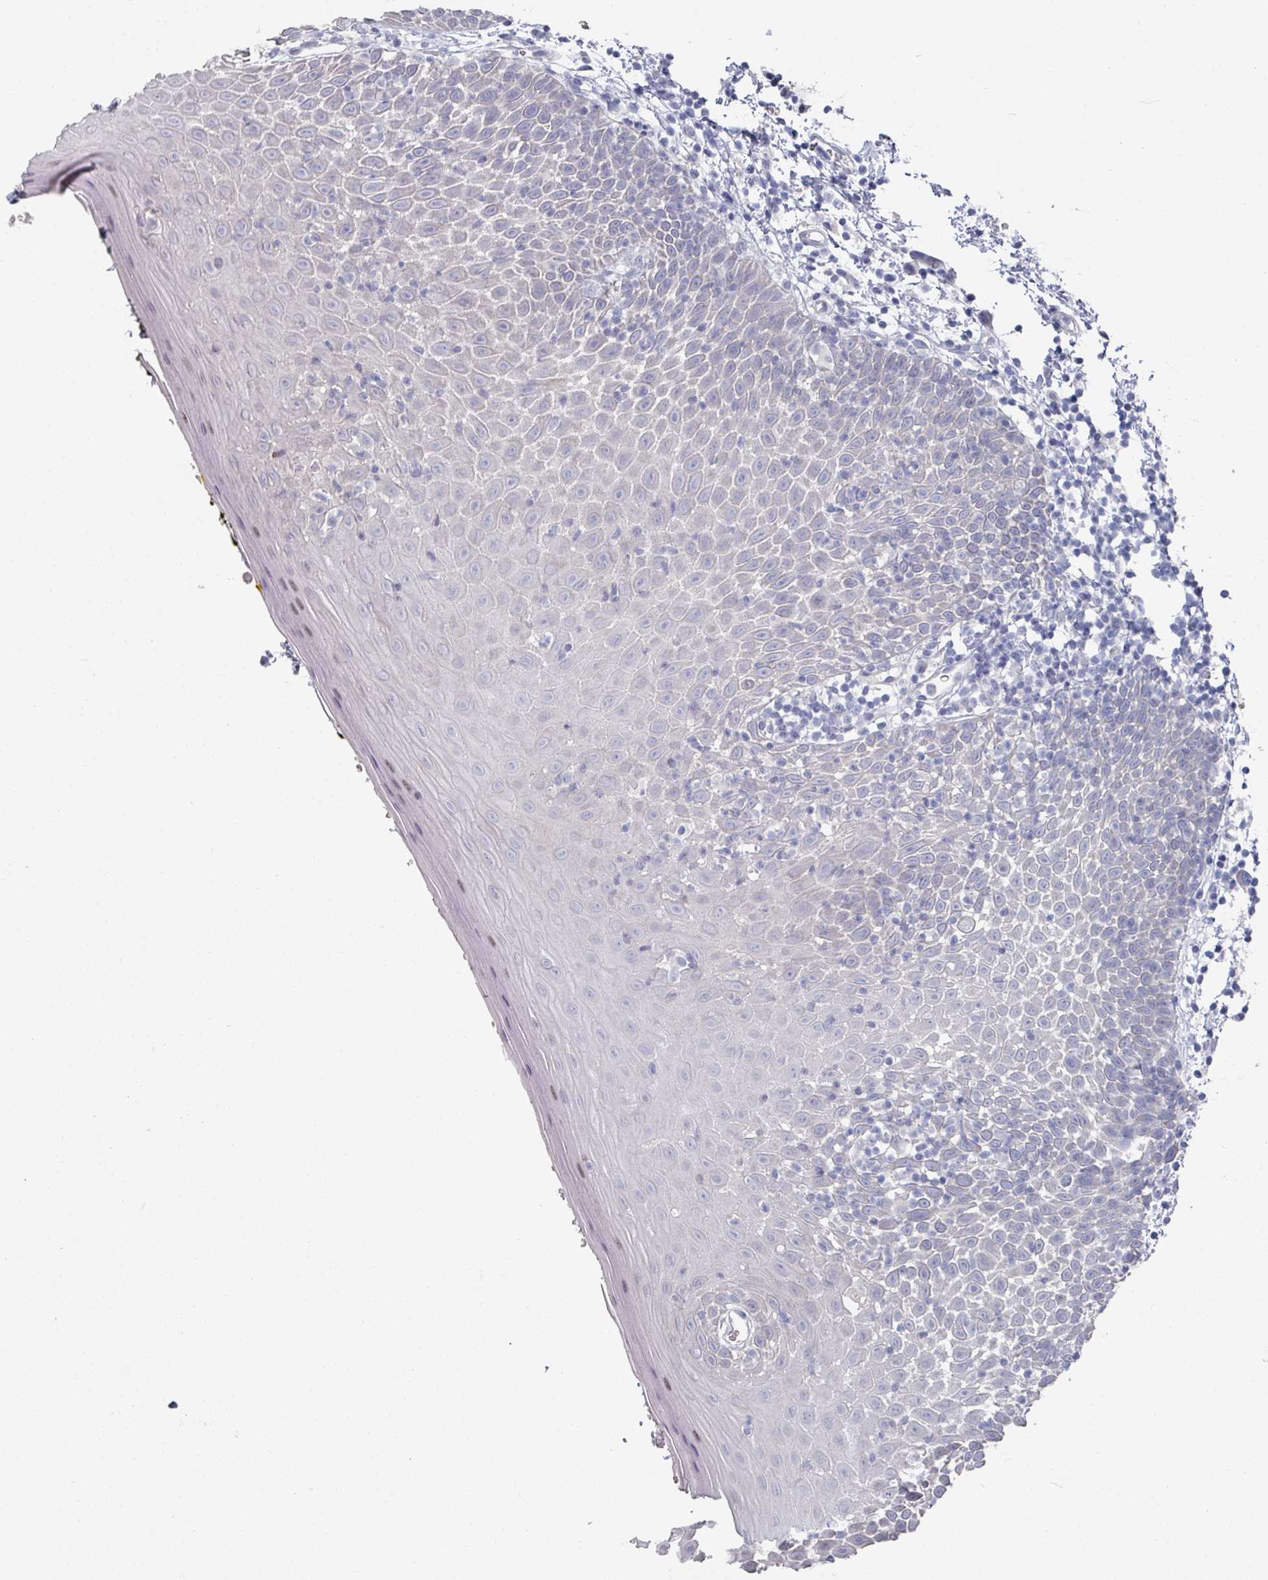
{"staining": {"intensity": "negative", "quantity": "none", "location": "none"}, "tissue": "oral mucosa", "cell_type": "Squamous epithelial cells", "image_type": "normal", "snomed": [{"axis": "morphology", "description": "Normal tissue, NOS"}, {"axis": "morphology", "description": "Squamous cell carcinoma, NOS"}, {"axis": "topography", "description": "Oral tissue"}, {"axis": "topography", "description": "Tounge, NOS"}, {"axis": "topography", "description": "Head-Neck"}], "caption": "Squamous epithelial cells are negative for protein expression in unremarkable human oral mucosa. (DAB IHC visualized using brightfield microscopy, high magnification).", "gene": "EFL1", "patient": {"sex": "male", "age": 76}}